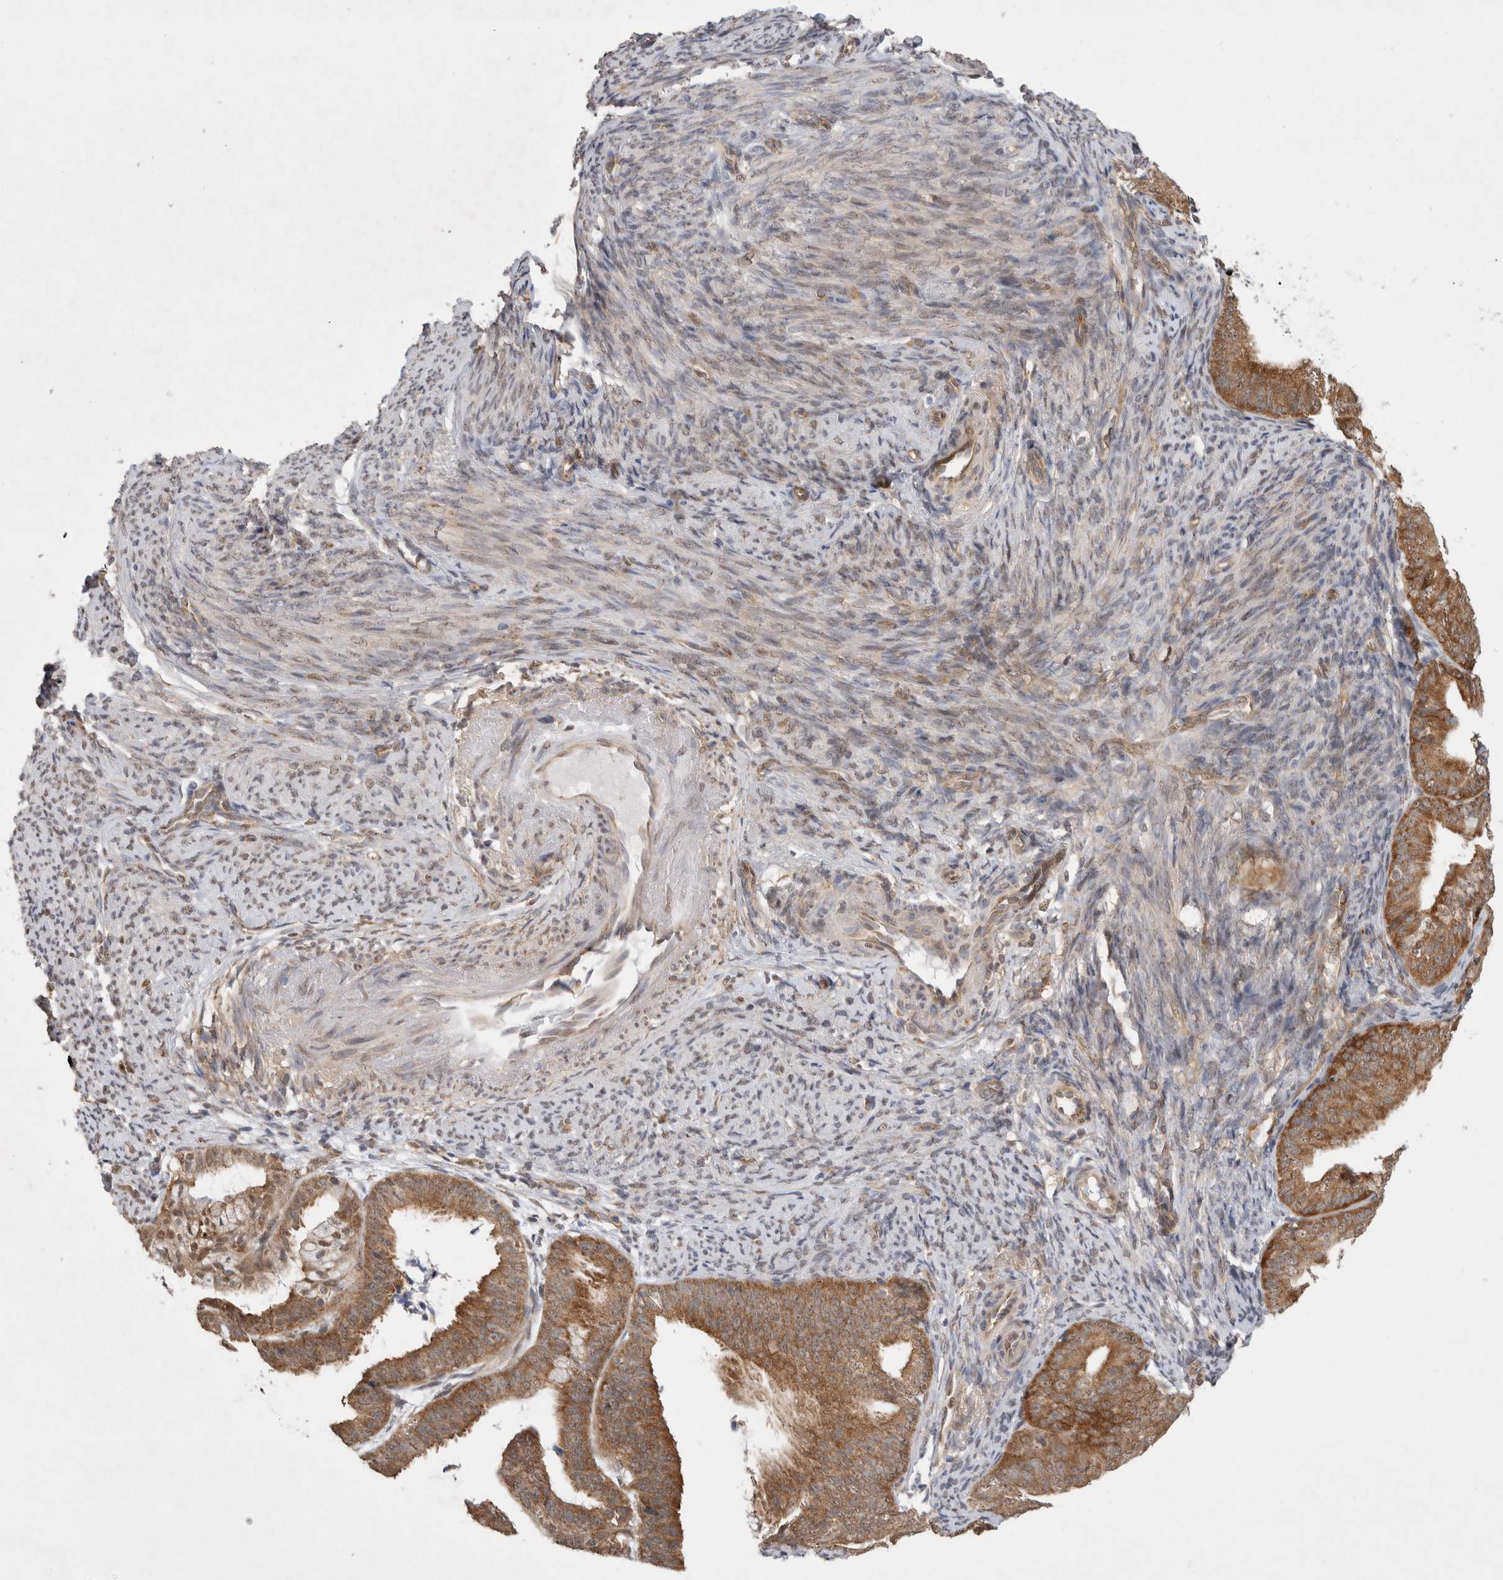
{"staining": {"intensity": "strong", "quantity": ">75%", "location": "cytoplasmic/membranous"}, "tissue": "endometrial cancer", "cell_type": "Tumor cells", "image_type": "cancer", "snomed": [{"axis": "morphology", "description": "Adenocarcinoma, NOS"}, {"axis": "topography", "description": "Endometrium"}], "caption": "DAB (3,3'-diaminobenzidine) immunohistochemical staining of human endometrial cancer reveals strong cytoplasmic/membranous protein positivity in about >75% of tumor cells.", "gene": "WIPF2", "patient": {"sex": "female", "age": 63}}